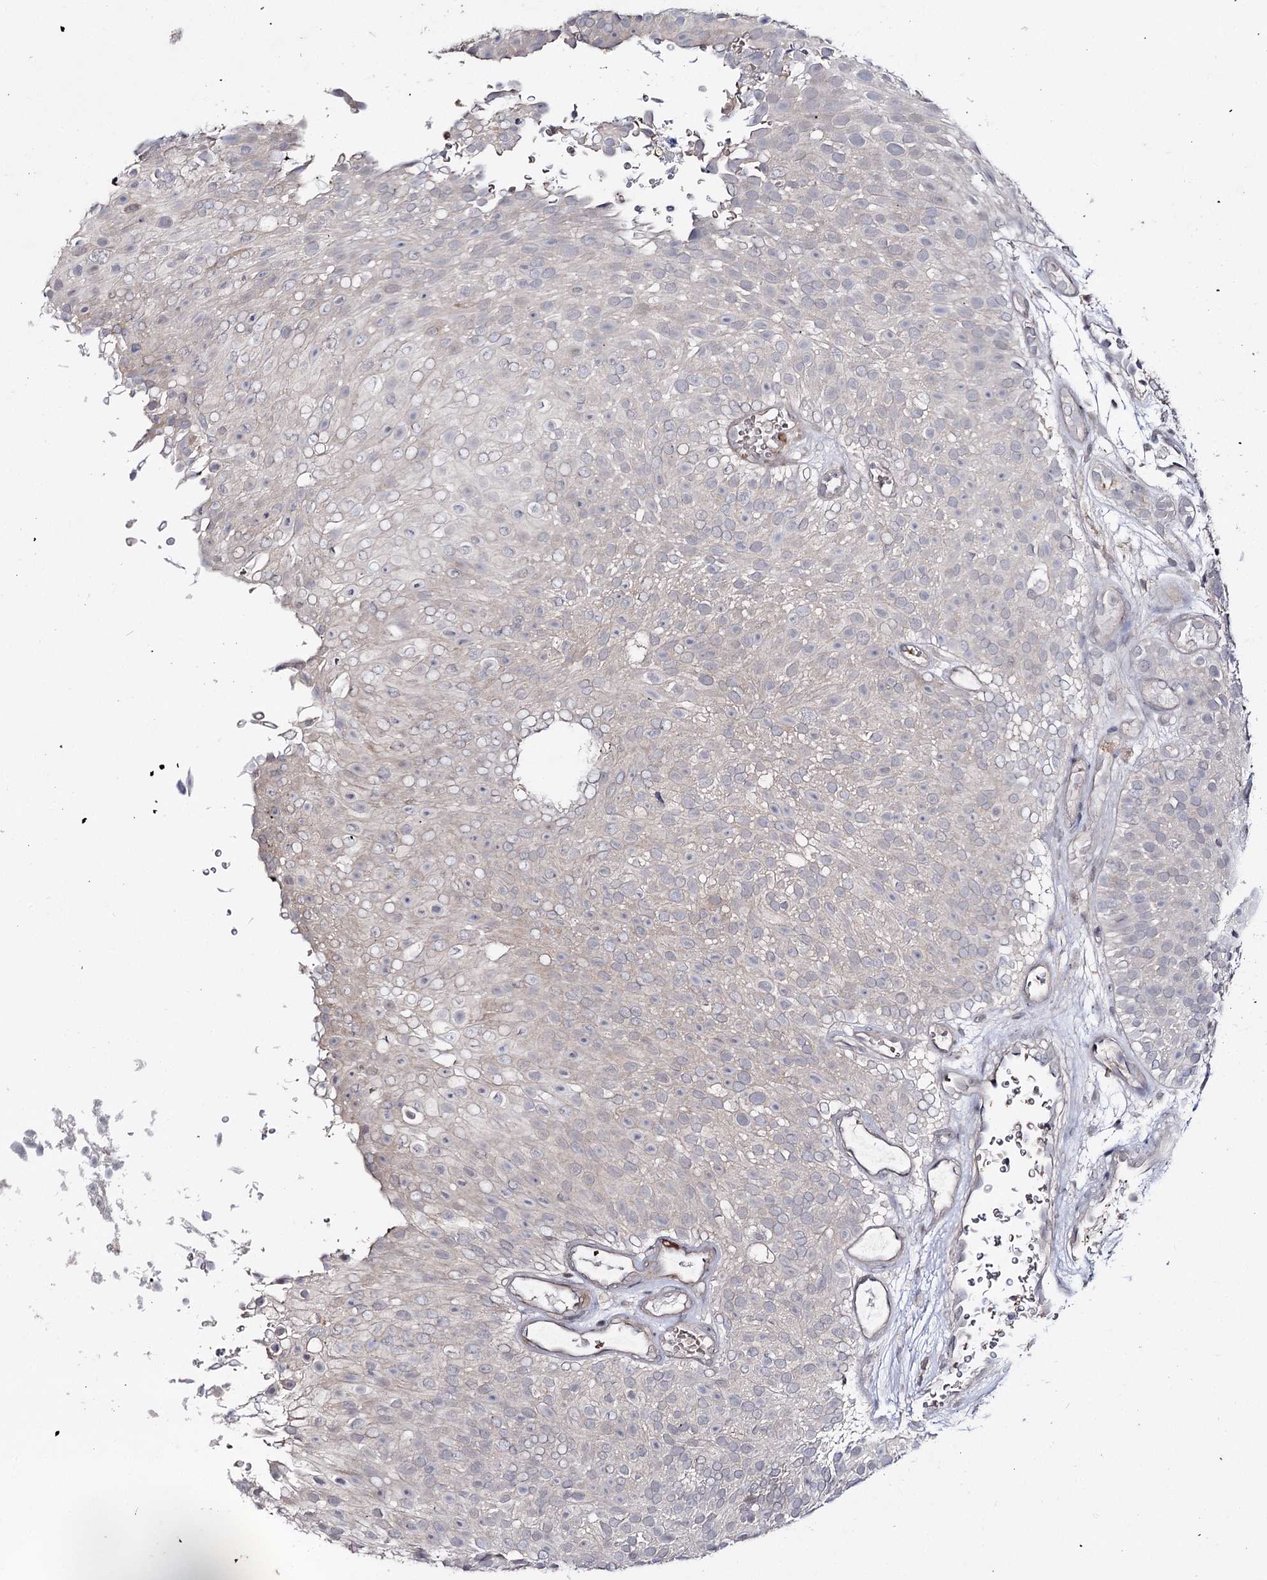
{"staining": {"intensity": "negative", "quantity": "none", "location": "none"}, "tissue": "urothelial cancer", "cell_type": "Tumor cells", "image_type": "cancer", "snomed": [{"axis": "morphology", "description": "Urothelial carcinoma, Low grade"}, {"axis": "topography", "description": "Urinary bladder"}], "caption": "IHC histopathology image of neoplastic tissue: human urothelial cancer stained with DAB shows no significant protein expression in tumor cells.", "gene": "HSD11B2", "patient": {"sex": "male", "age": 78}}